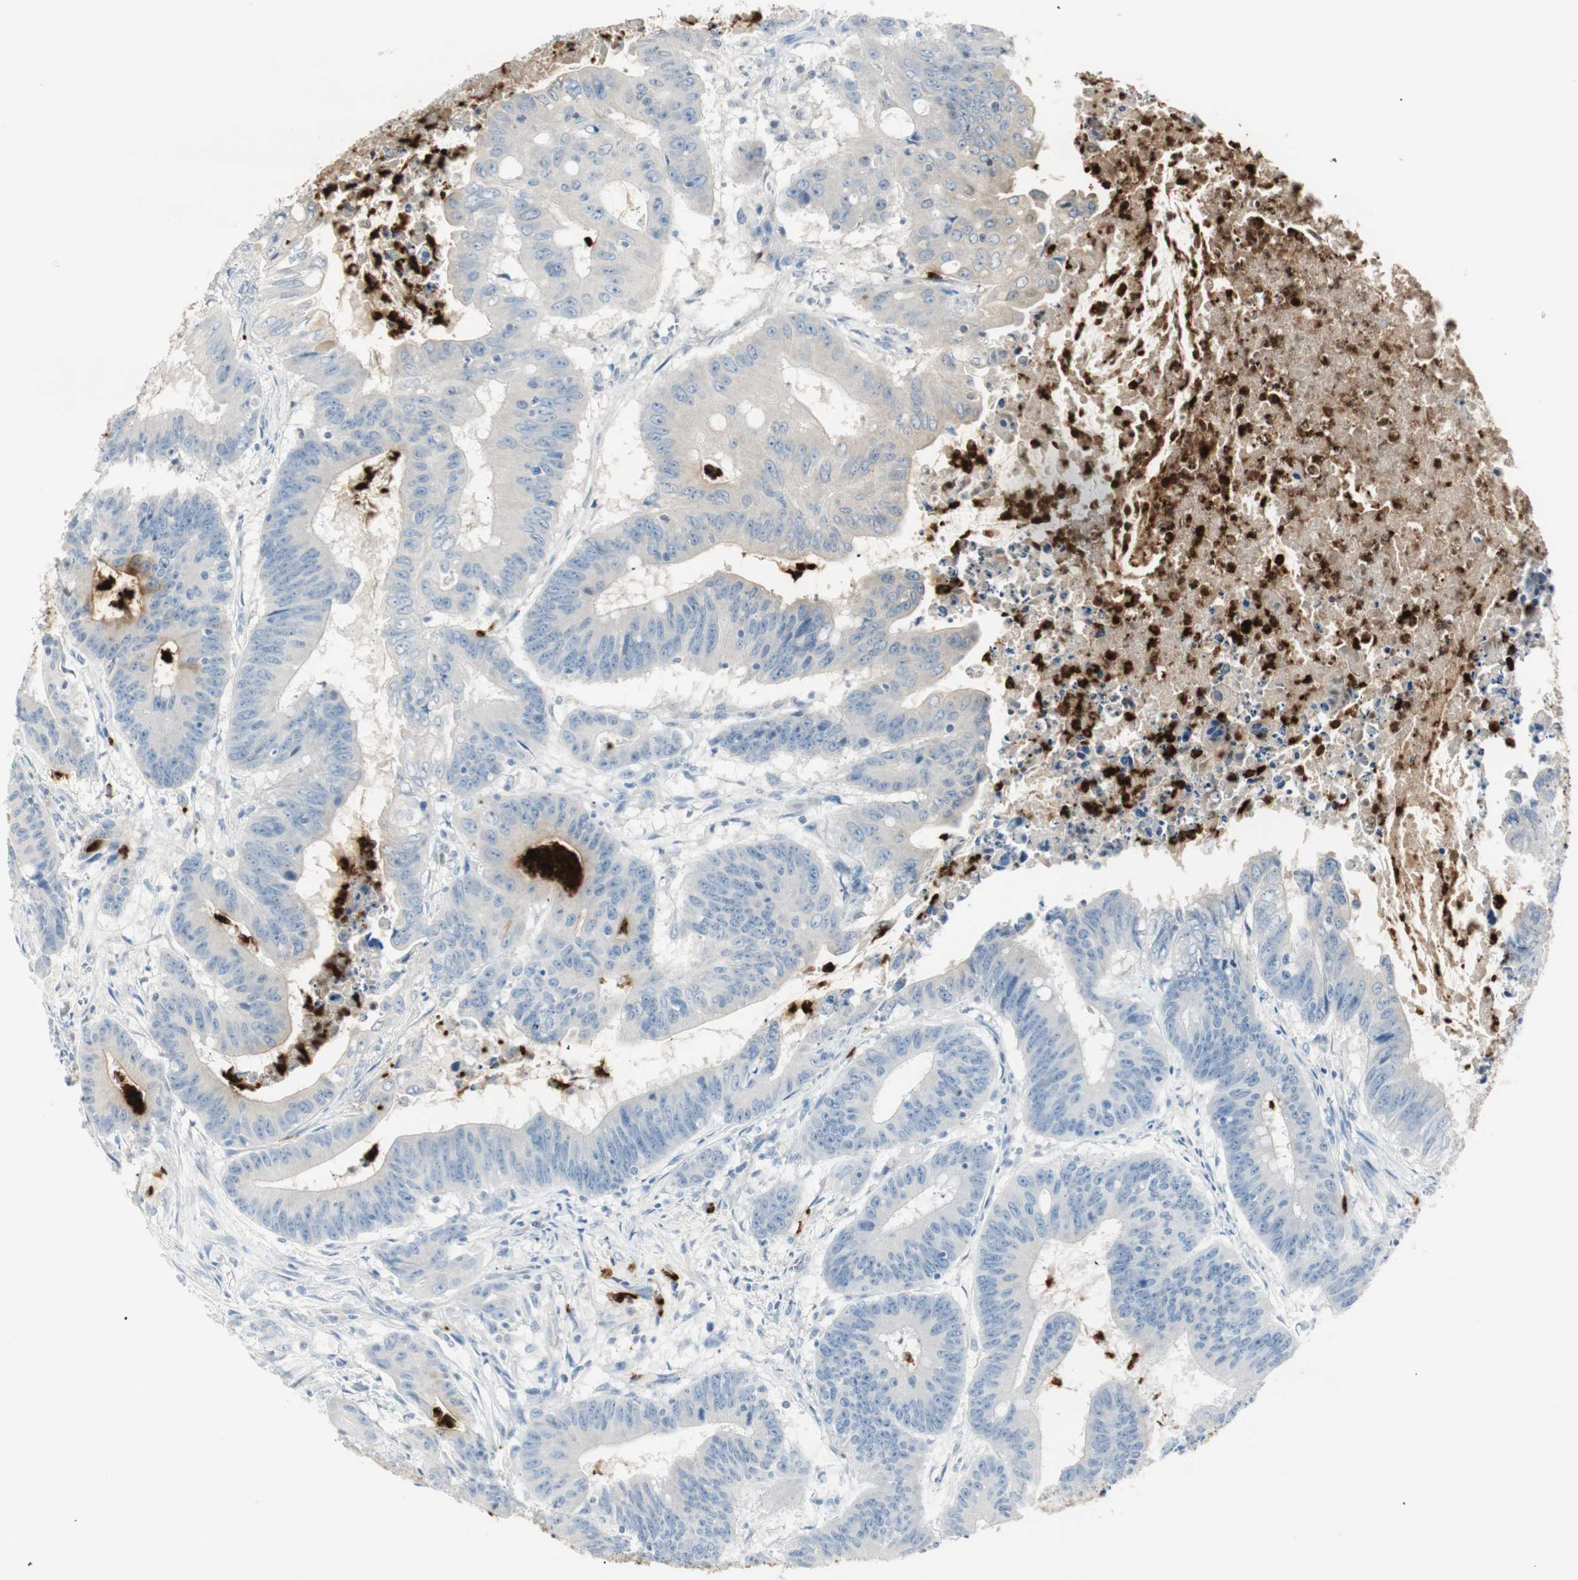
{"staining": {"intensity": "weak", "quantity": "<25%", "location": "cytoplasmic/membranous"}, "tissue": "colorectal cancer", "cell_type": "Tumor cells", "image_type": "cancer", "snomed": [{"axis": "morphology", "description": "Adenocarcinoma, NOS"}, {"axis": "topography", "description": "Colon"}], "caption": "Photomicrograph shows no significant protein expression in tumor cells of colorectal adenocarcinoma.", "gene": "PRTN3", "patient": {"sex": "male", "age": 45}}